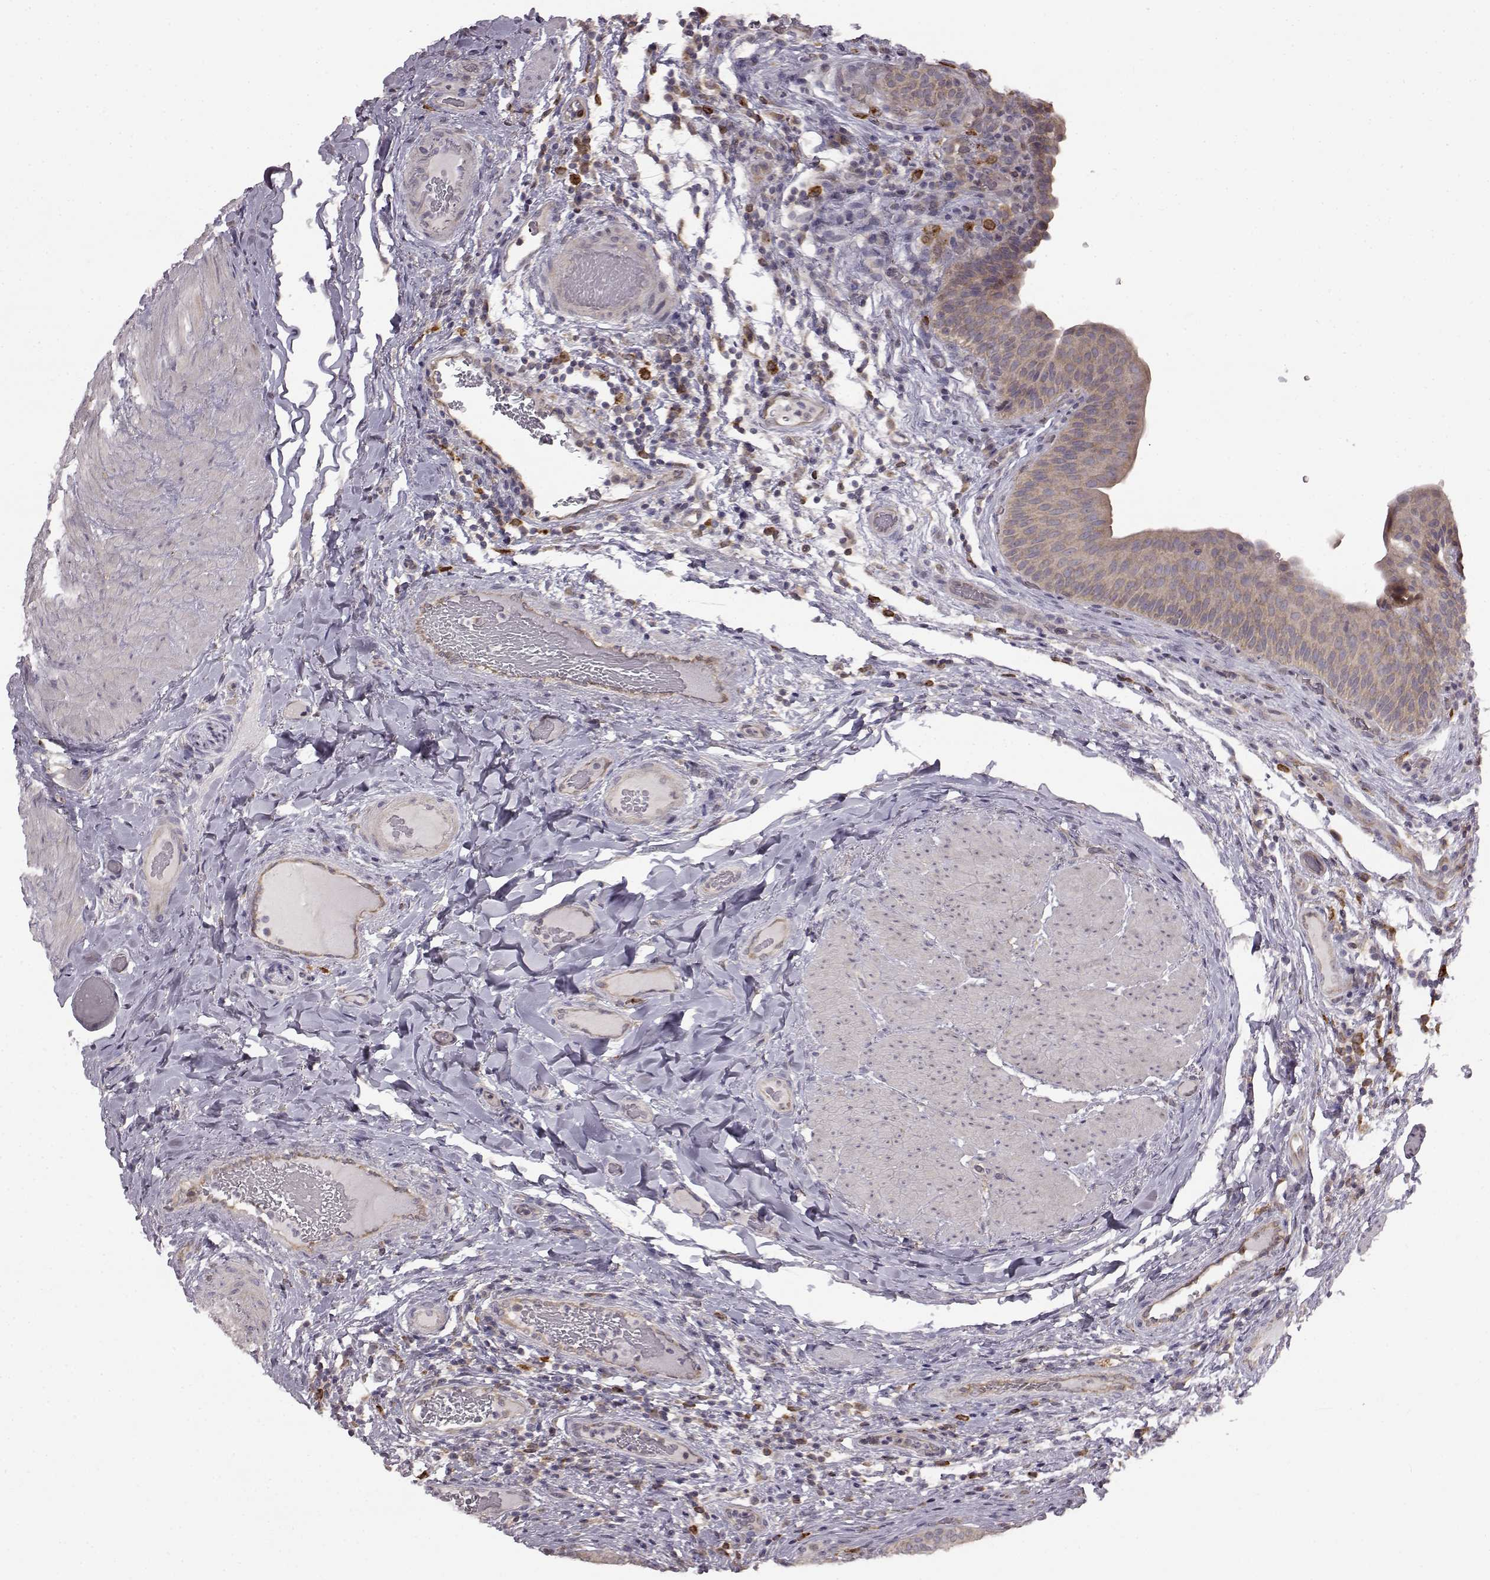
{"staining": {"intensity": "weak", "quantity": ">75%", "location": "cytoplasmic/membranous"}, "tissue": "urinary bladder", "cell_type": "Urothelial cells", "image_type": "normal", "snomed": [{"axis": "morphology", "description": "Normal tissue, NOS"}, {"axis": "topography", "description": "Urinary bladder"}], "caption": "An immunohistochemistry histopathology image of benign tissue is shown. Protein staining in brown labels weak cytoplasmic/membranous positivity in urinary bladder within urothelial cells.", "gene": "SPAG17", "patient": {"sex": "male", "age": 66}}